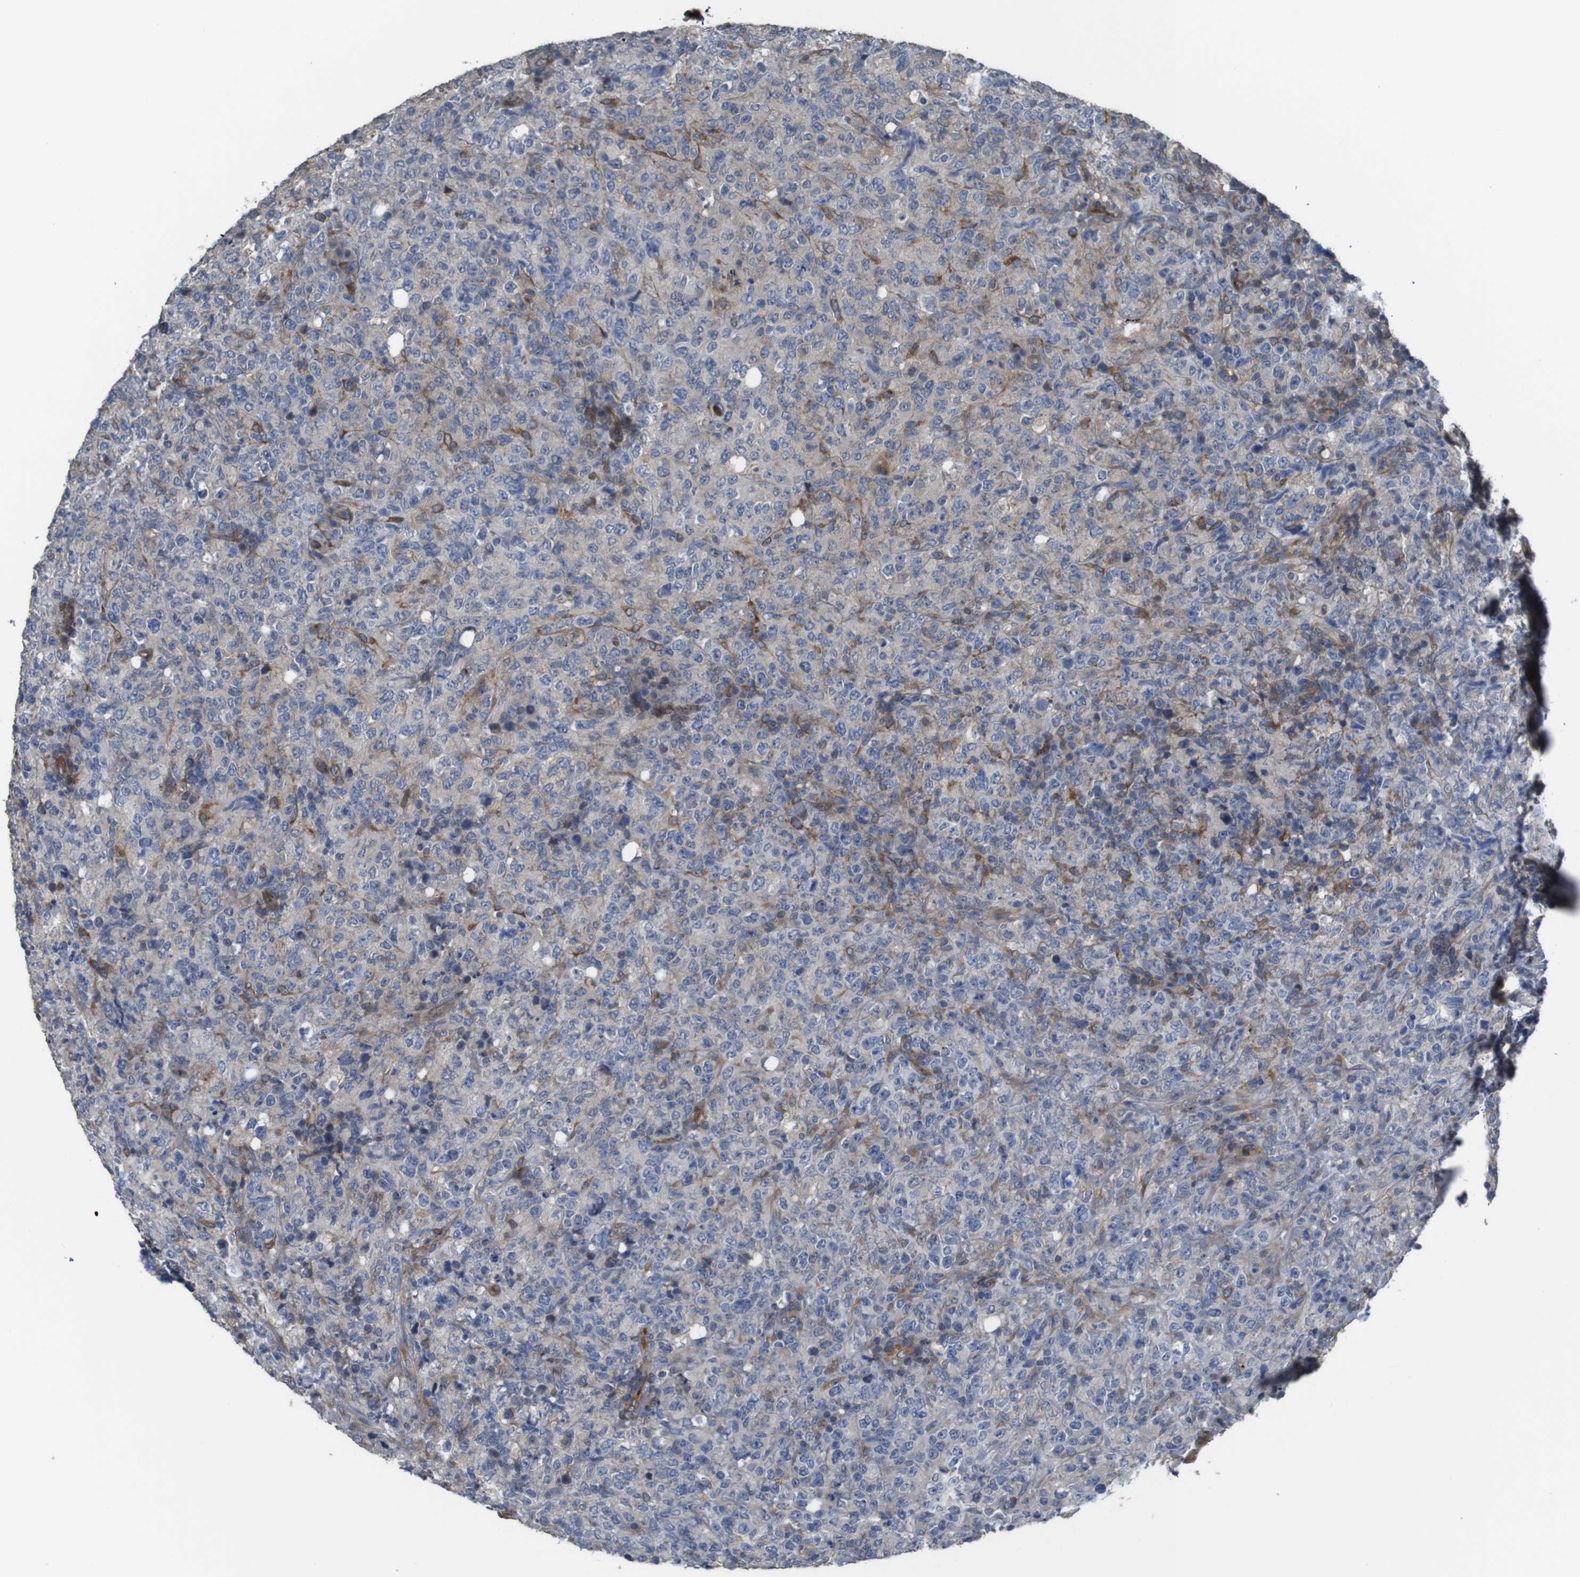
{"staining": {"intensity": "negative", "quantity": "none", "location": "none"}, "tissue": "lymphoma", "cell_type": "Tumor cells", "image_type": "cancer", "snomed": [{"axis": "morphology", "description": "Malignant lymphoma, non-Hodgkin's type, High grade"}, {"axis": "topography", "description": "Tonsil"}], "caption": "The micrograph reveals no significant positivity in tumor cells of lymphoma.", "gene": "PCOLCE2", "patient": {"sex": "female", "age": 36}}